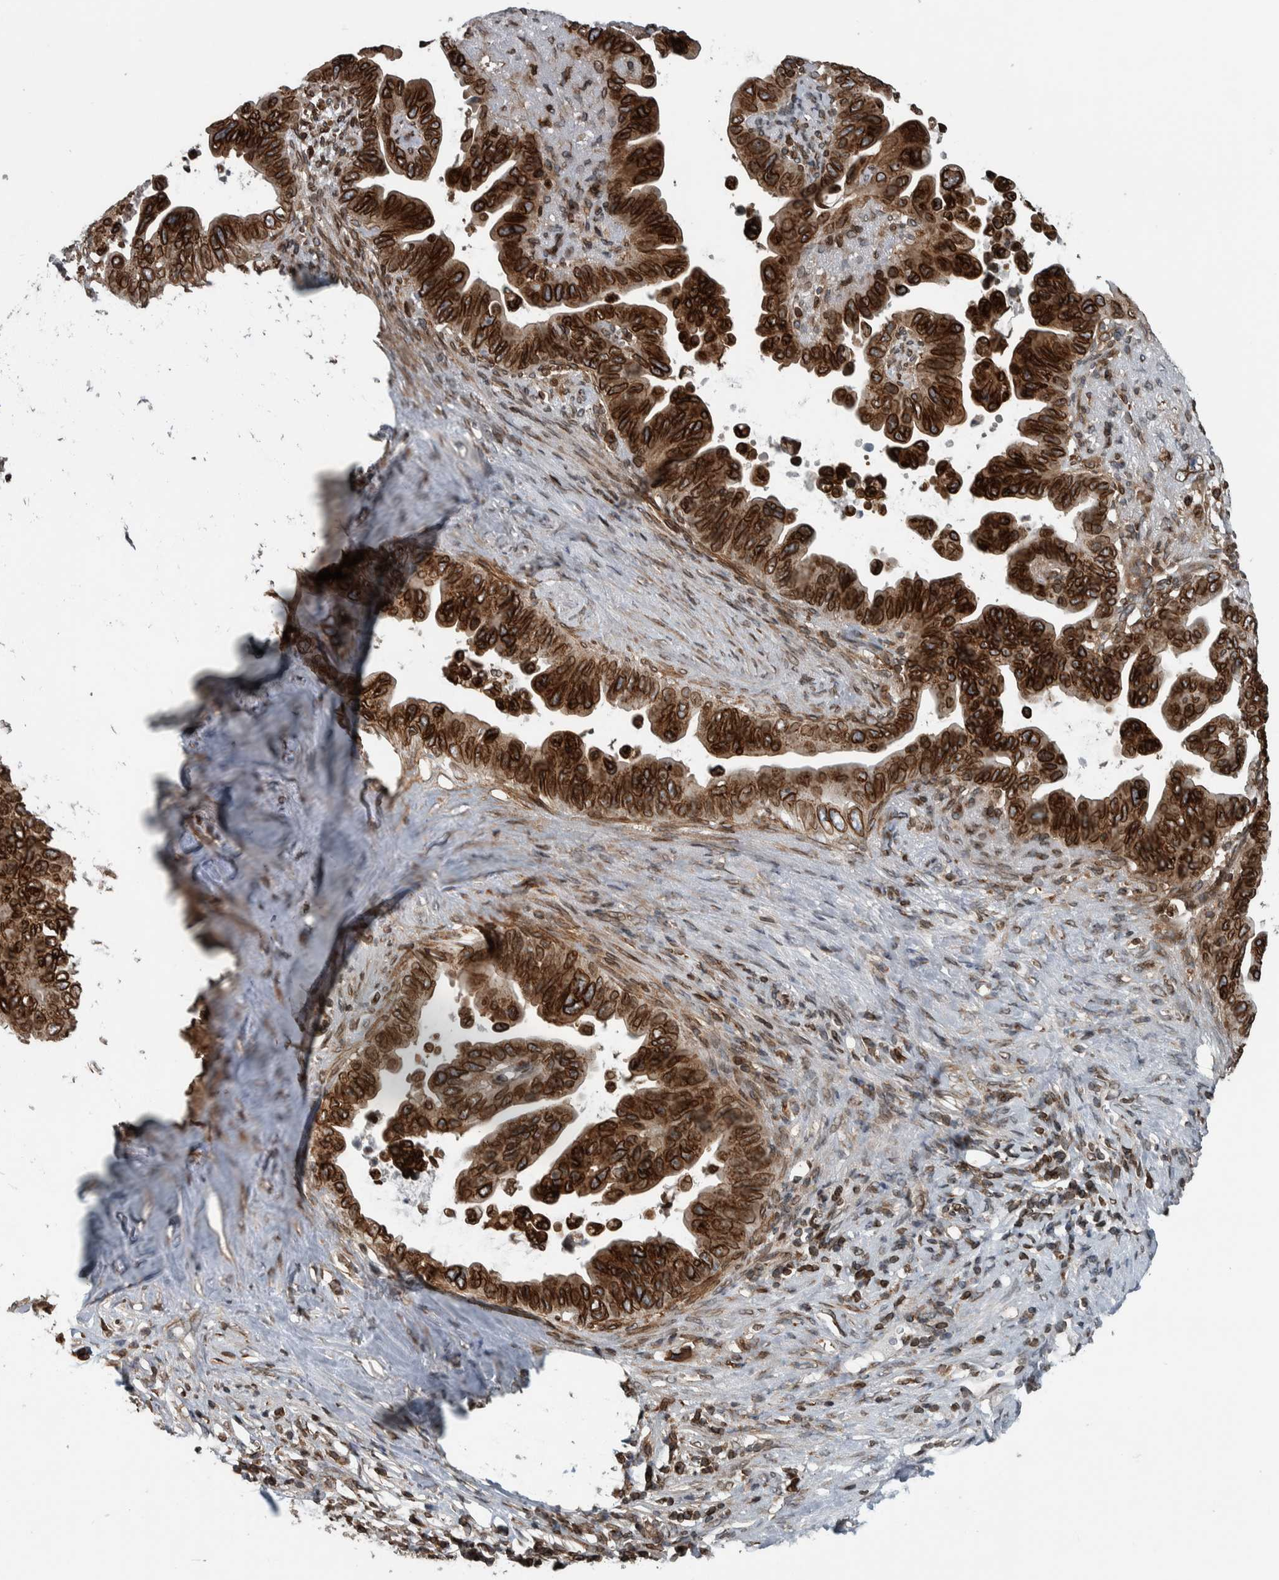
{"staining": {"intensity": "strong", "quantity": ">75%", "location": "cytoplasmic/membranous,nuclear"}, "tissue": "pancreatic cancer", "cell_type": "Tumor cells", "image_type": "cancer", "snomed": [{"axis": "morphology", "description": "Adenocarcinoma, NOS"}, {"axis": "topography", "description": "Pancreas"}], "caption": "A high-resolution image shows IHC staining of pancreatic adenocarcinoma, which shows strong cytoplasmic/membranous and nuclear staining in about >75% of tumor cells.", "gene": "FAM135B", "patient": {"sex": "female", "age": 72}}